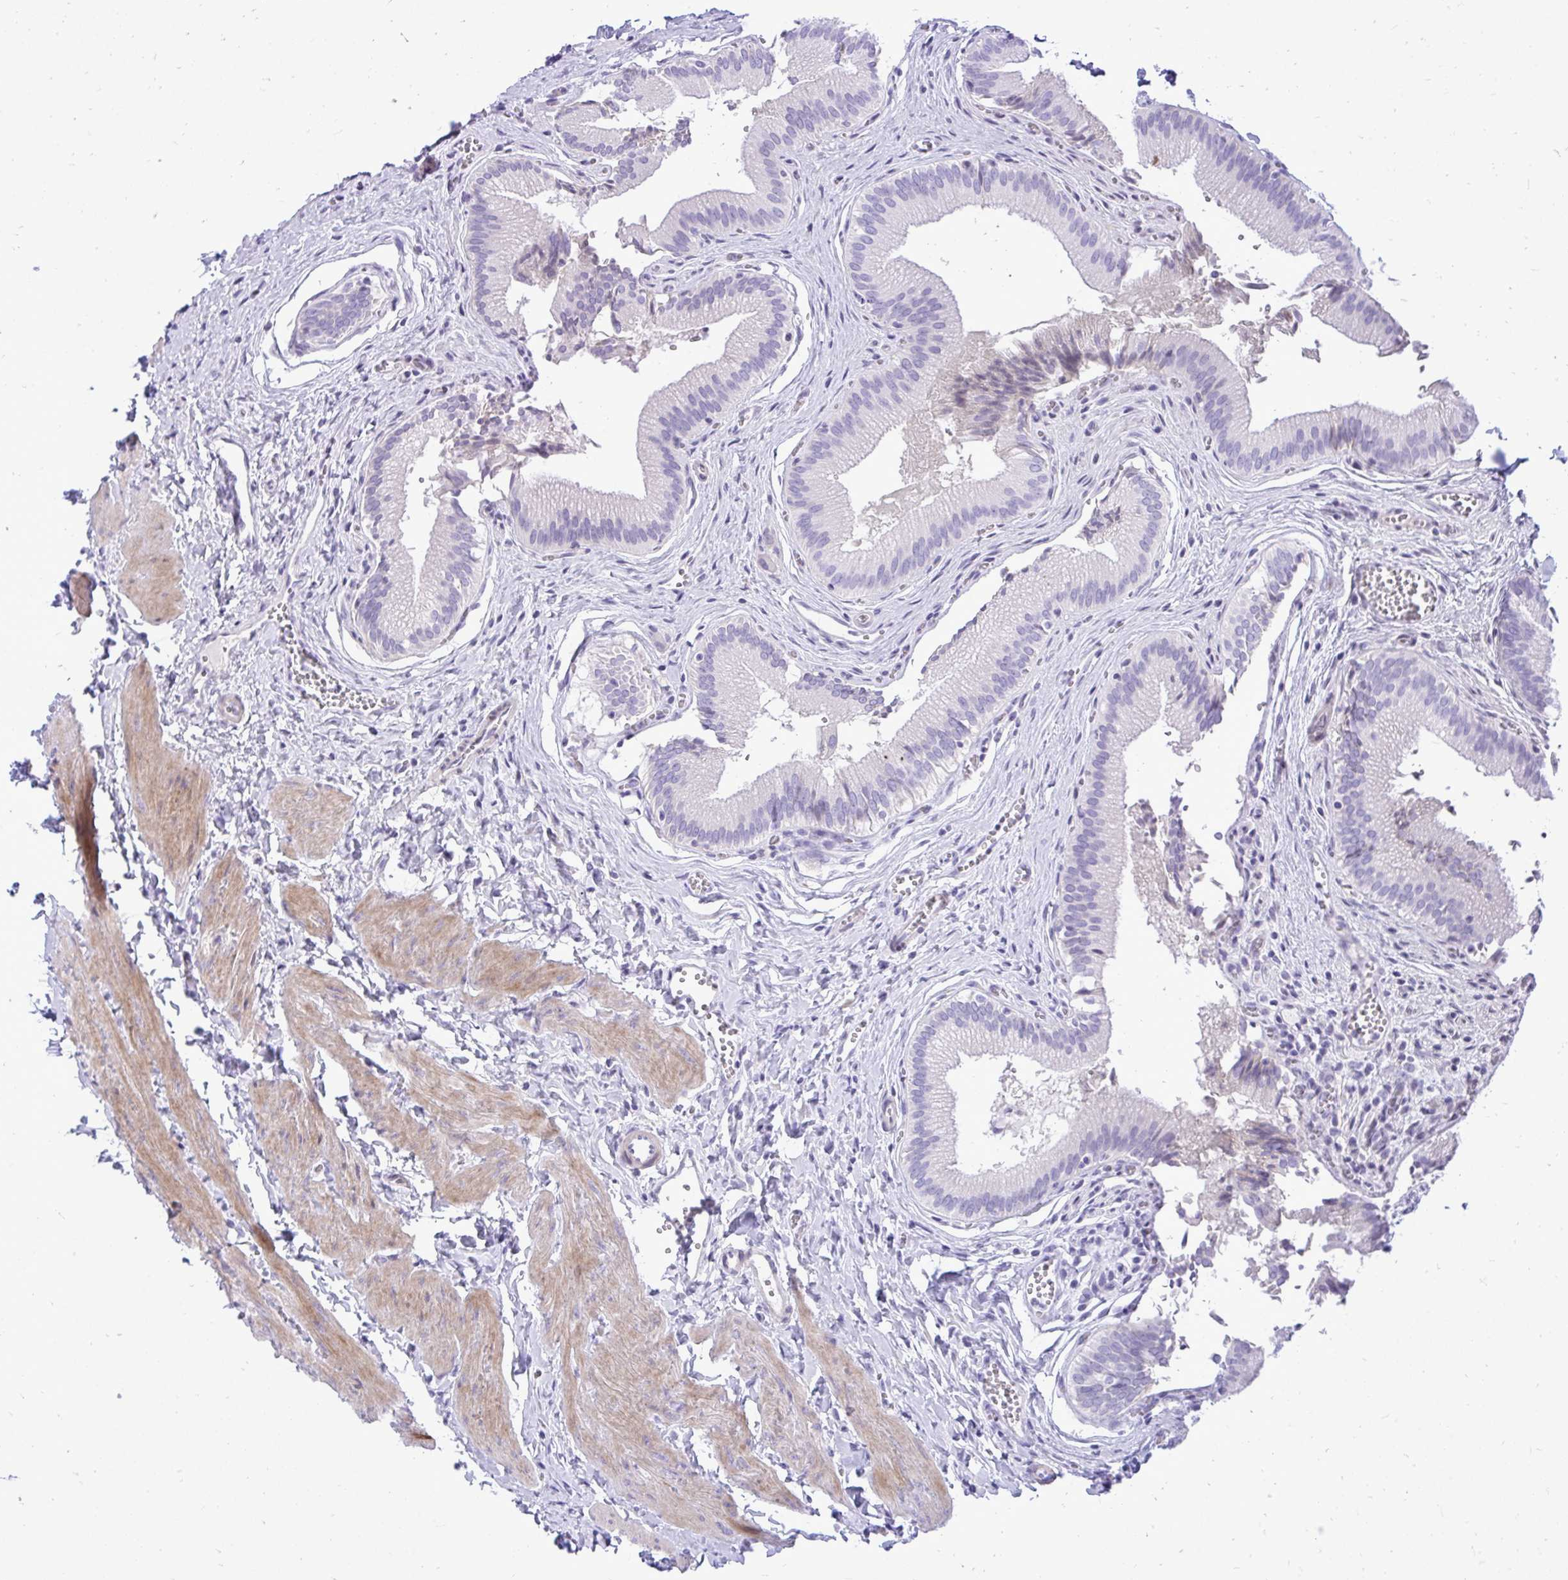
{"staining": {"intensity": "negative", "quantity": "none", "location": "none"}, "tissue": "gallbladder", "cell_type": "Glandular cells", "image_type": "normal", "snomed": [{"axis": "morphology", "description": "Normal tissue, NOS"}, {"axis": "topography", "description": "Gallbladder"}], "caption": "This is an immunohistochemistry image of unremarkable human gallbladder. There is no positivity in glandular cells.", "gene": "GABRA1", "patient": {"sex": "male", "age": 17}}